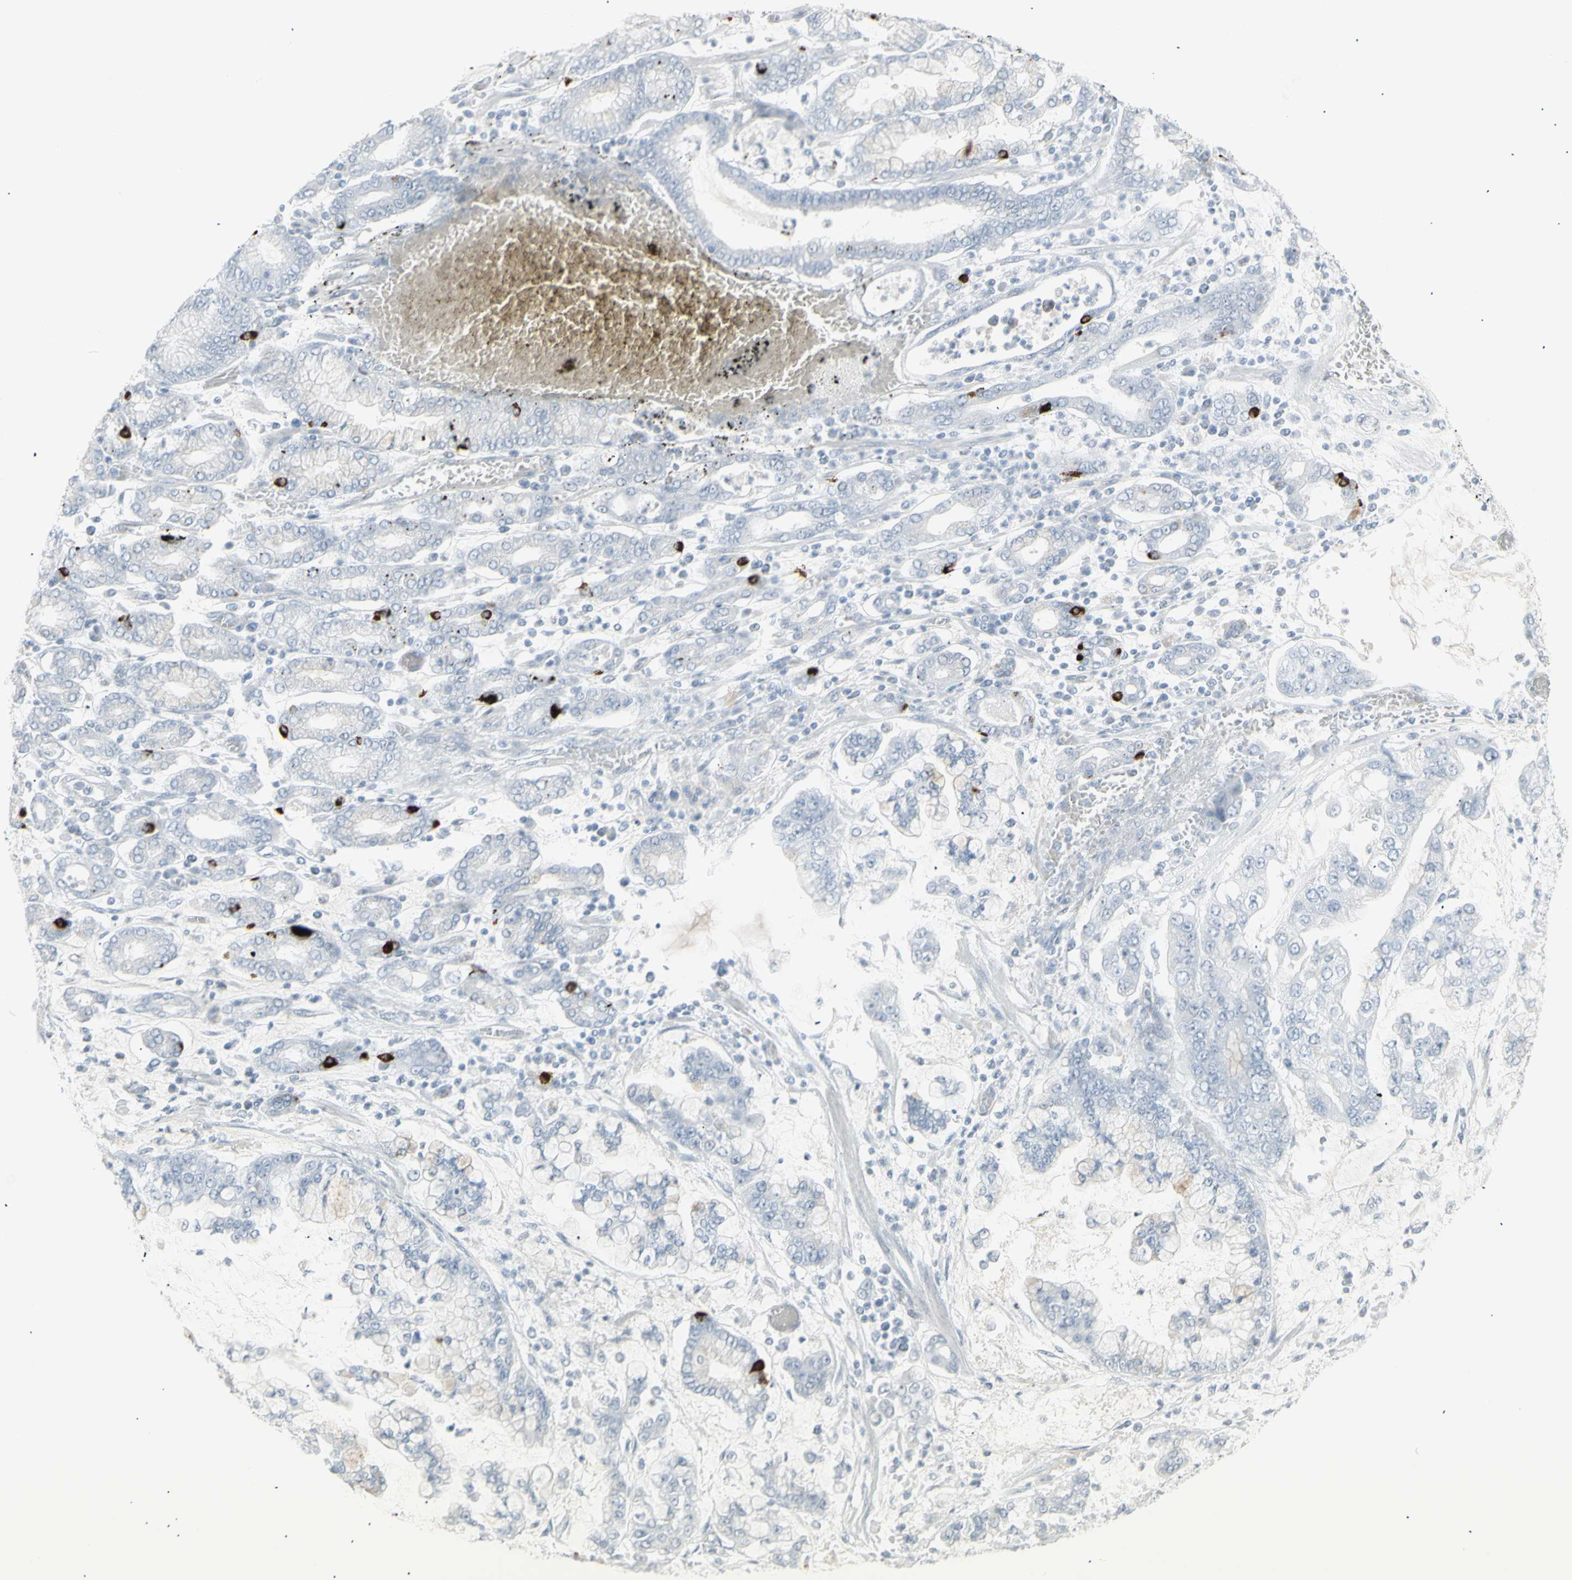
{"staining": {"intensity": "negative", "quantity": "none", "location": "none"}, "tissue": "stomach cancer", "cell_type": "Tumor cells", "image_type": "cancer", "snomed": [{"axis": "morphology", "description": "Normal tissue, NOS"}, {"axis": "morphology", "description": "Adenocarcinoma, NOS"}, {"axis": "topography", "description": "Stomach, upper"}, {"axis": "topography", "description": "Stomach"}], "caption": "A high-resolution histopathology image shows immunohistochemistry (IHC) staining of adenocarcinoma (stomach), which demonstrates no significant positivity in tumor cells.", "gene": "YBX2", "patient": {"sex": "male", "age": 76}}